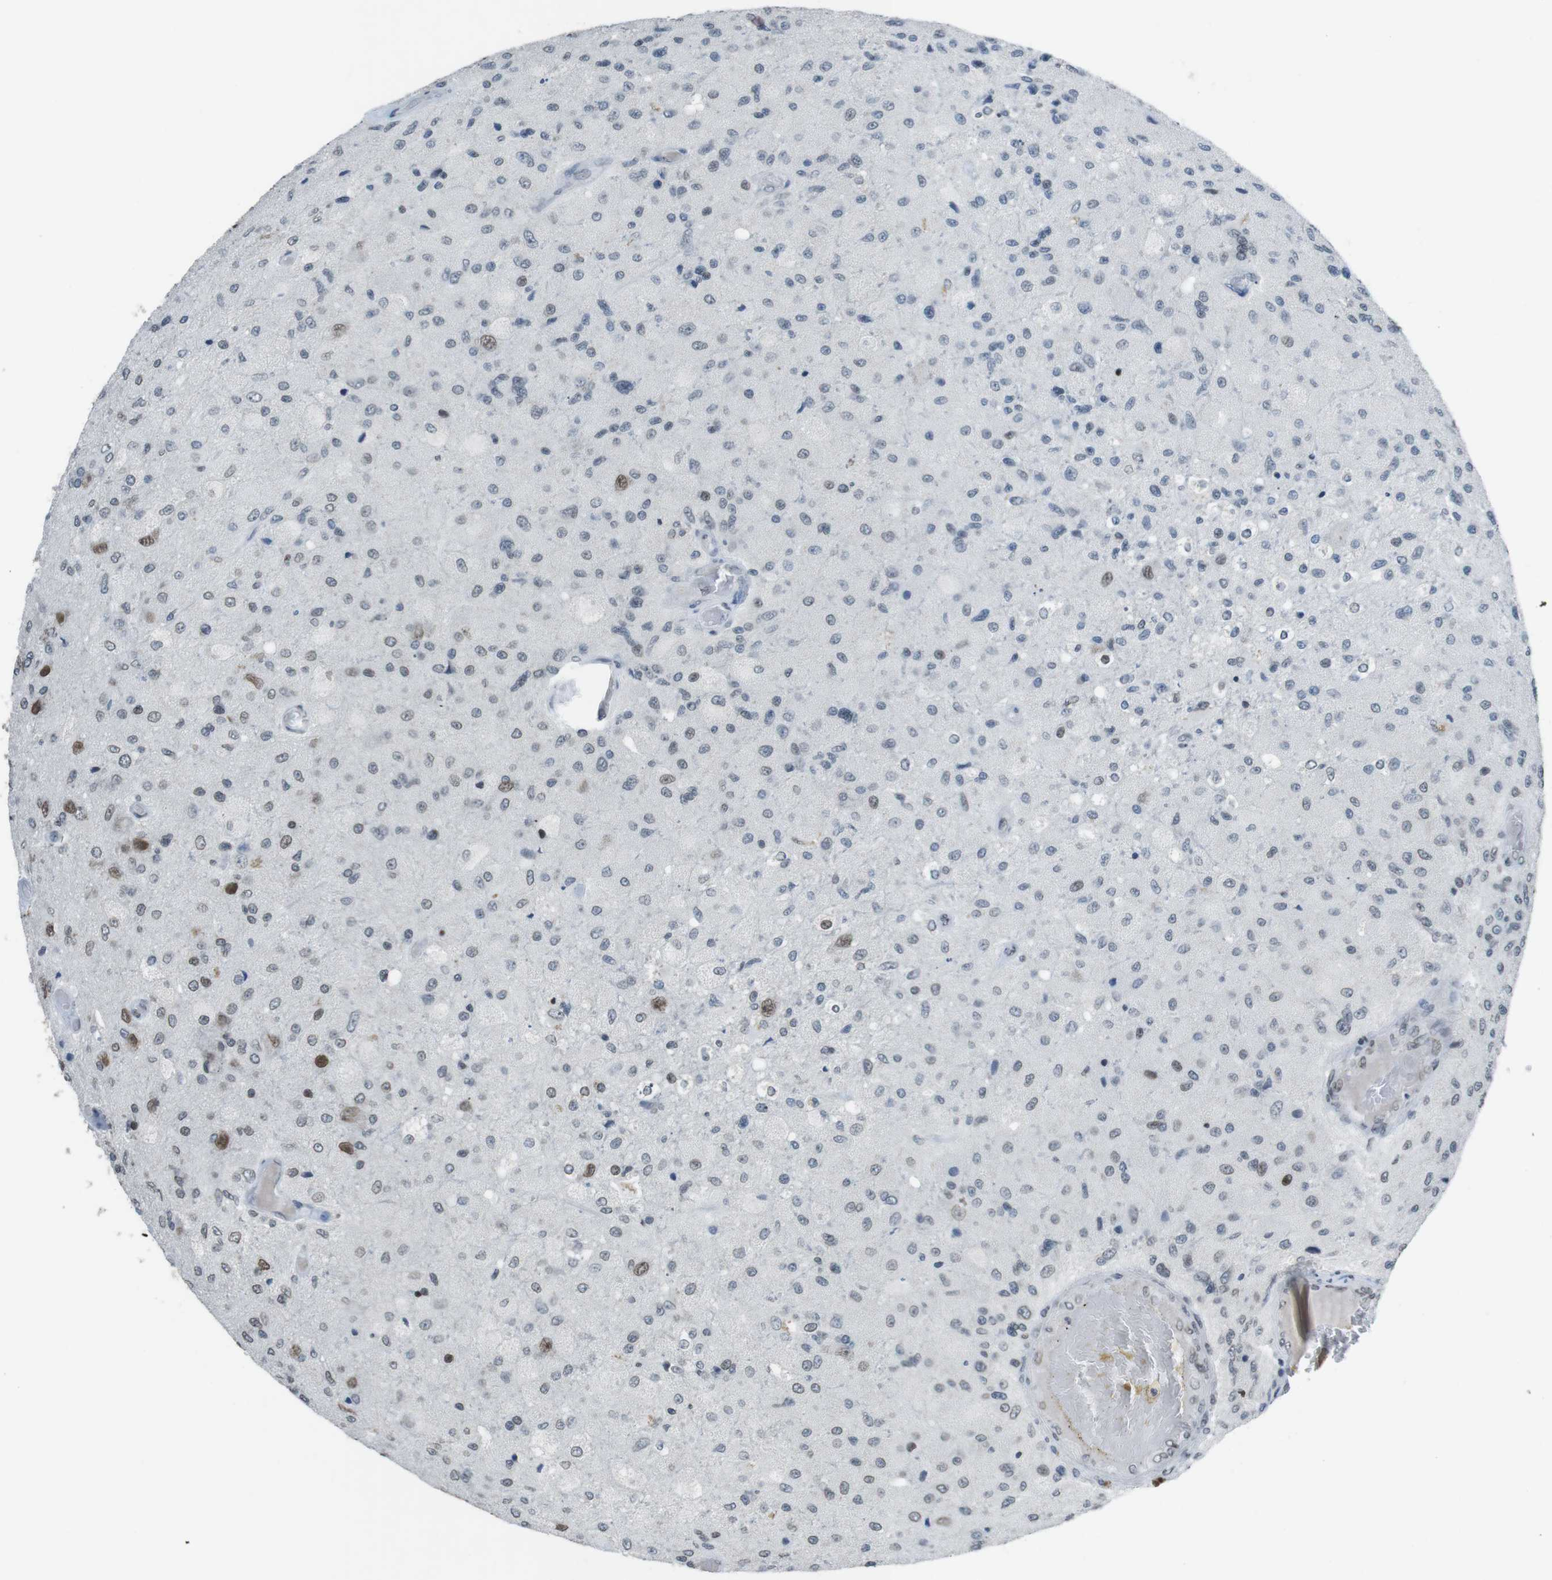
{"staining": {"intensity": "moderate", "quantity": "<25%", "location": "cytoplasmic/membranous,nuclear"}, "tissue": "glioma", "cell_type": "Tumor cells", "image_type": "cancer", "snomed": [{"axis": "morphology", "description": "Normal tissue, NOS"}, {"axis": "morphology", "description": "Glioma, malignant, High grade"}, {"axis": "topography", "description": "Cerebral cortex"}], "caption": "A photomicrograph of malignant high-grade glioma stained for a protein displays moderate cytoplasmic/membranous and nuclear brown staining in tumor cells. Immunohistochemistry (ihc) stains the protein in brown and the nuclei are stained blue.", "gene": "MAD1L1", "patient": {"sex": "male", "age": 77}}